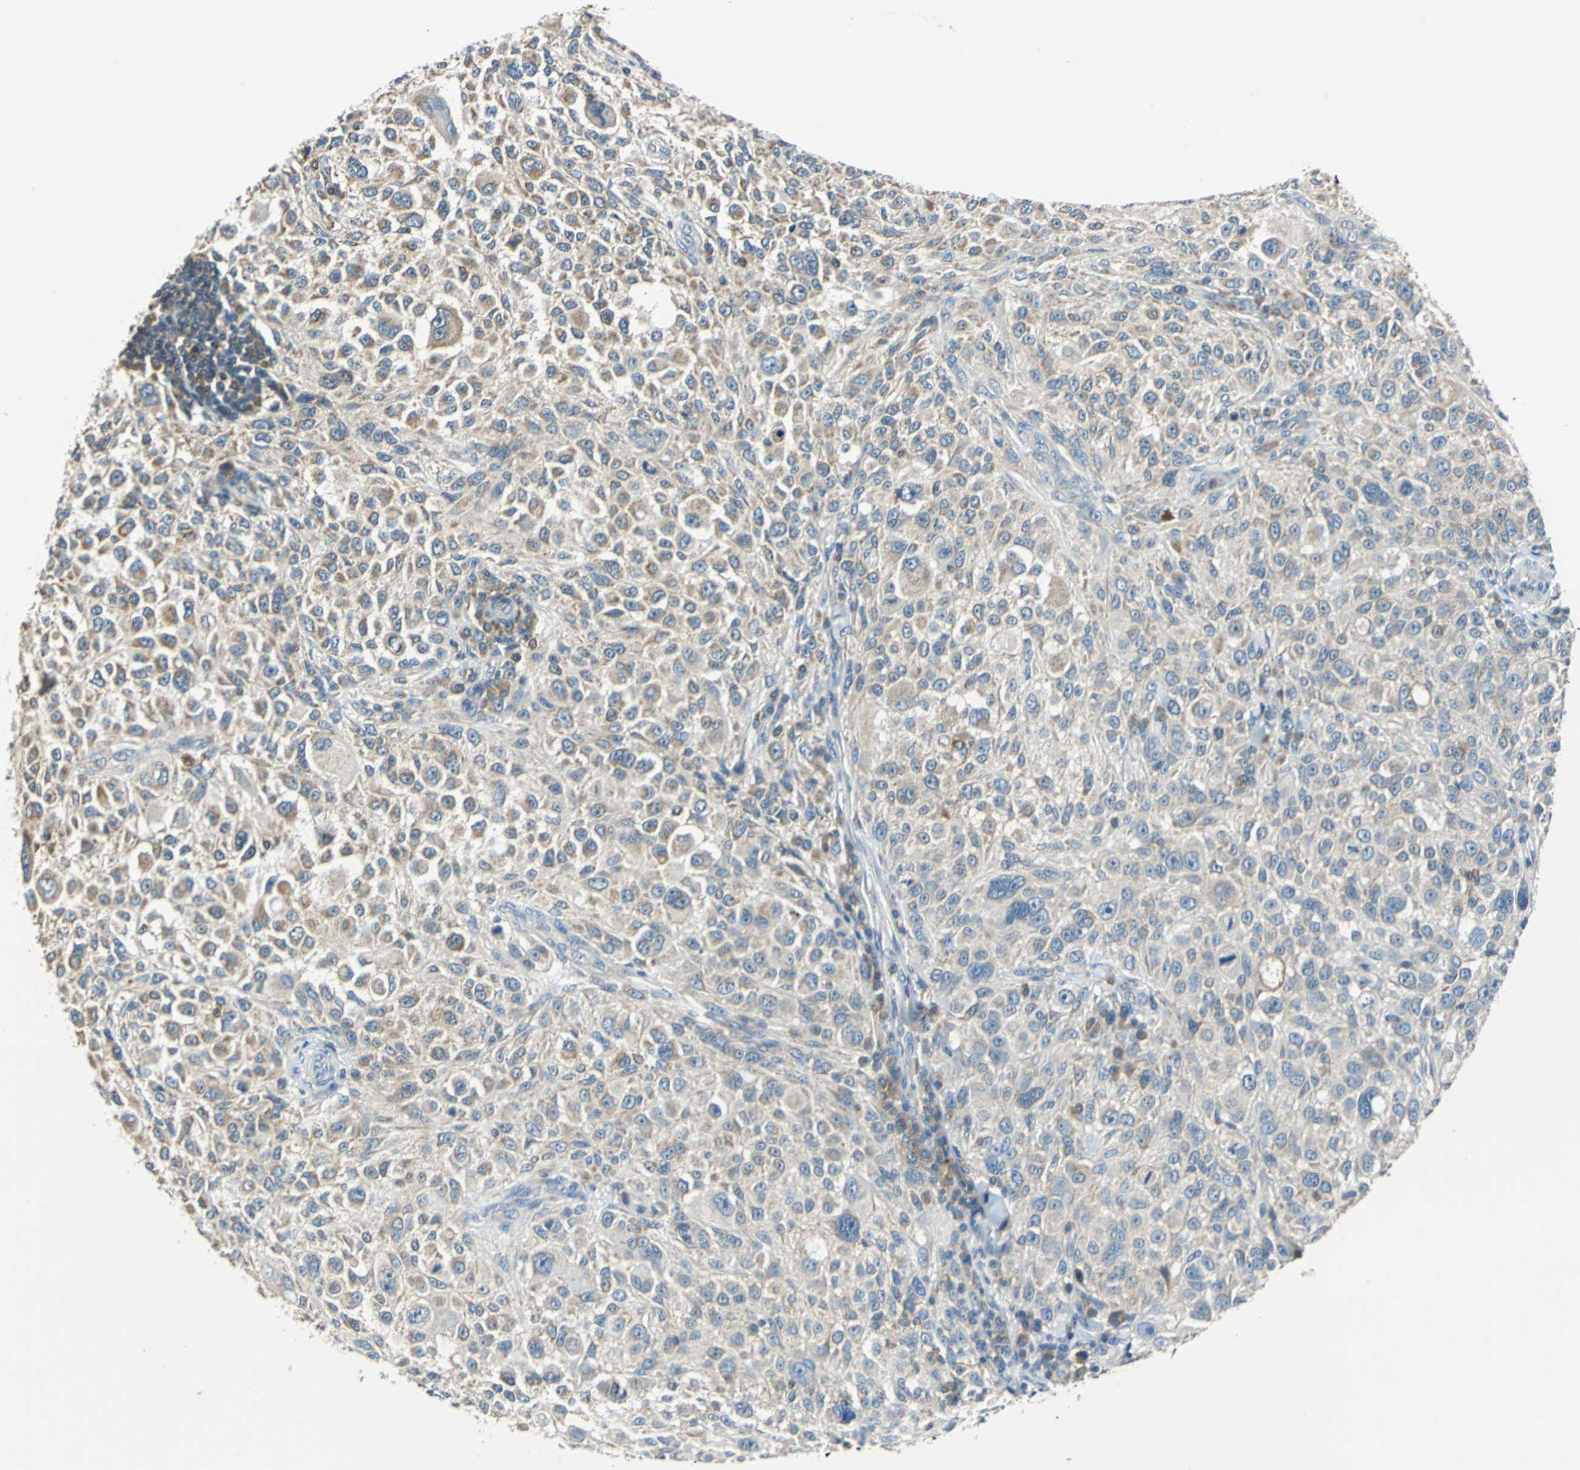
{"staining": {"intensity": "weak", "quantity": ">75%", "location": "cytoplasmic/membranous"}, "tissue": "melanoma", "cell_type": "Tumor cells", "image_type": "cancer", "snomed": [{"axis": "morphology", "description": "Necrosis, NOS"}, {"axis": "morphology", "description": "Malignant melanoma, NOS"}, {"axis": "topography", "description": "Skin"}], "caption": "Melanoma stained with DAB (3,3'-diaminobenzidine) immunohistochemistry reveals low levels of weak cytoplasmic/membranous positivity in about >75% of tumor cells.", "gene": "CPA3", "patient": {"sex": "female", "age": 87}}